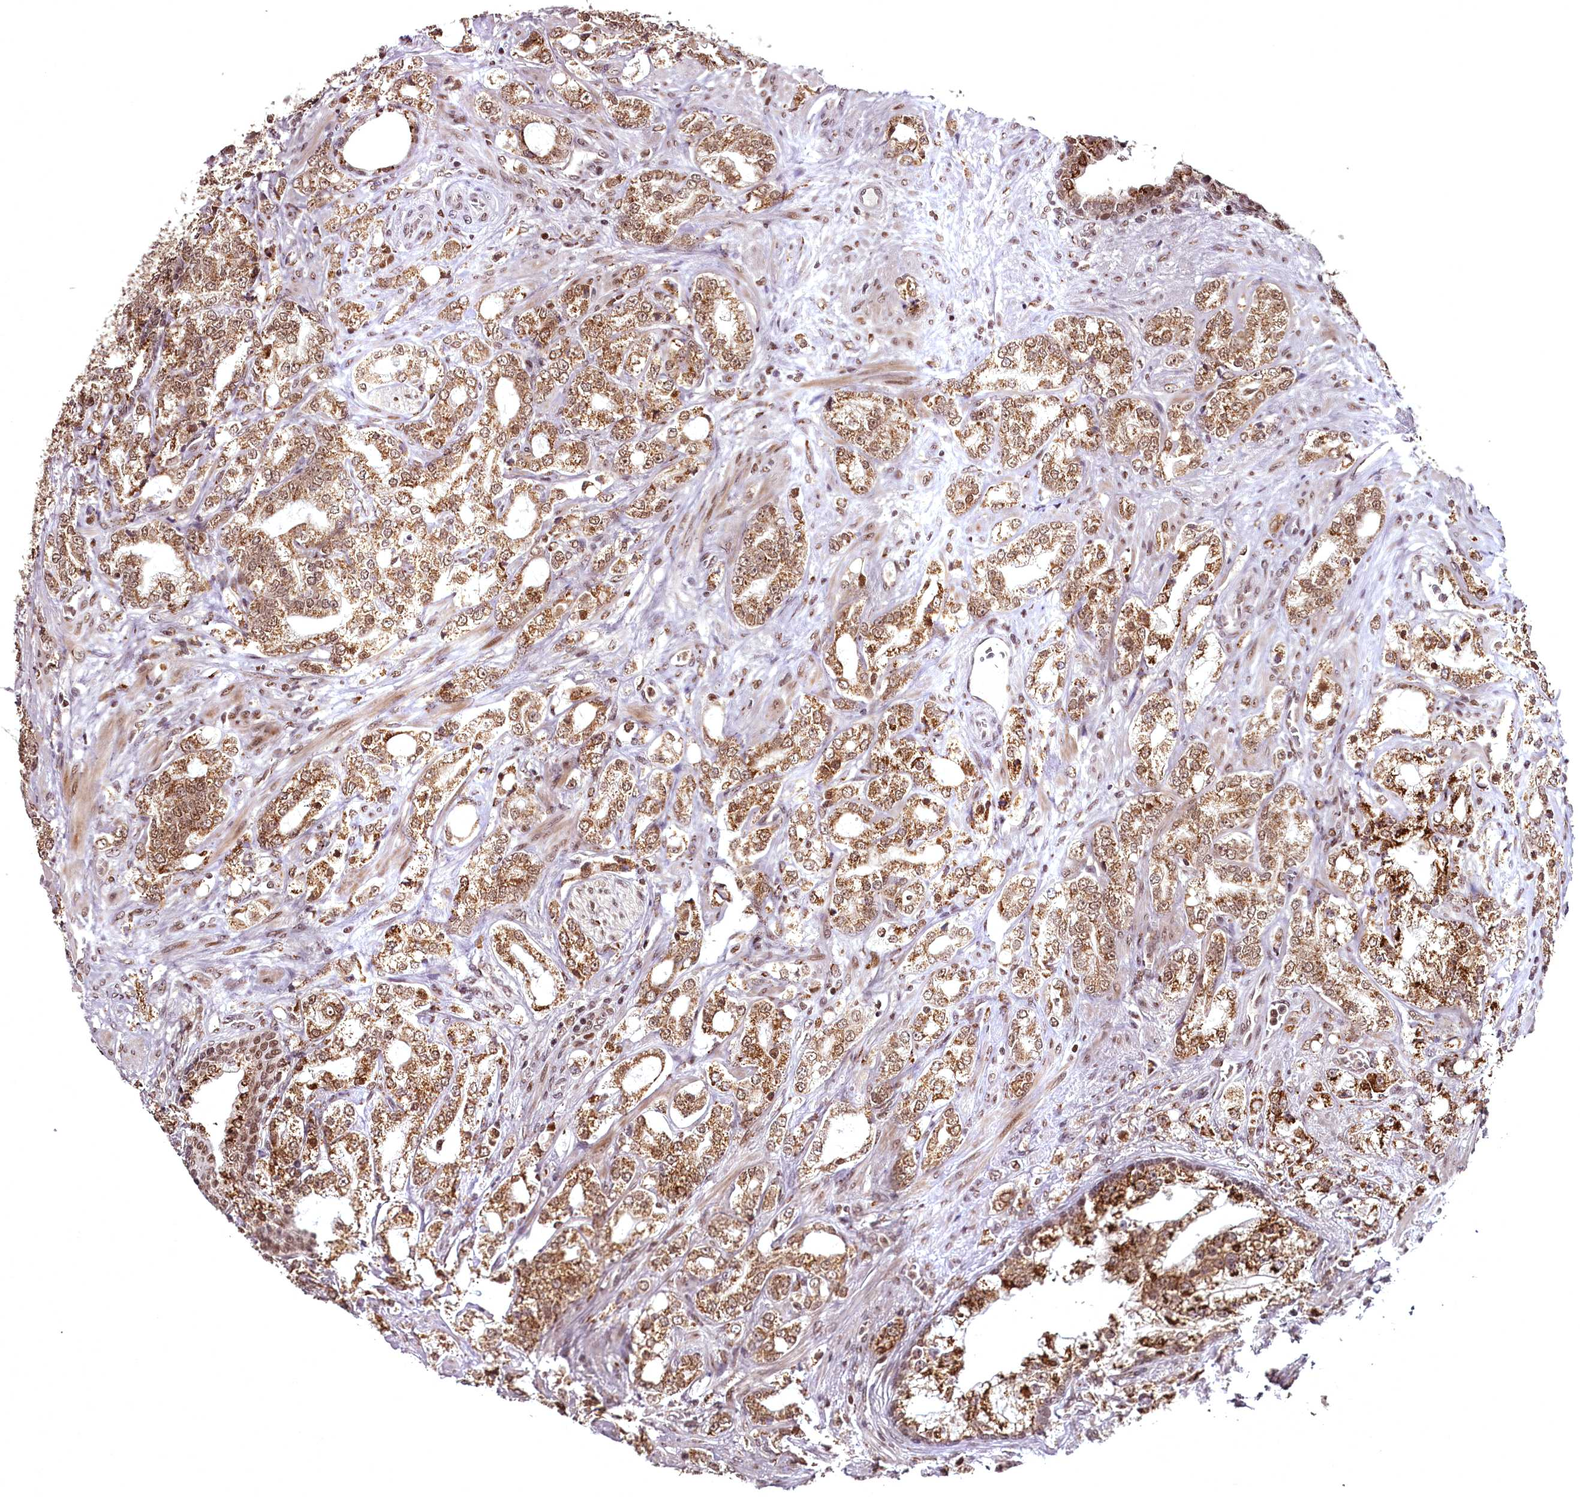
{"staining": {"intensity": "strong", "quantity": "25%-75%", "location": "cytoplasmic/membranous,nuclear"}, "tissue": "prostate cancer", "cell_type": "Tumor cells", "image_type": "cancer", "snomed": [{"axis": "morphology", "description": "Adenocarcinoma, High grade"}, {"axis": "topography", "description": "Prostate"}], "caption": "Approximately 25%-75% of tumor cells in prostate cancer demonstrate strong cytoplasmic/membranous and nuclear protein staining as visualized by brown immunohistochemical staining.", "gene": "CEP83", "patient": {"sex": "male", "age": 64}}